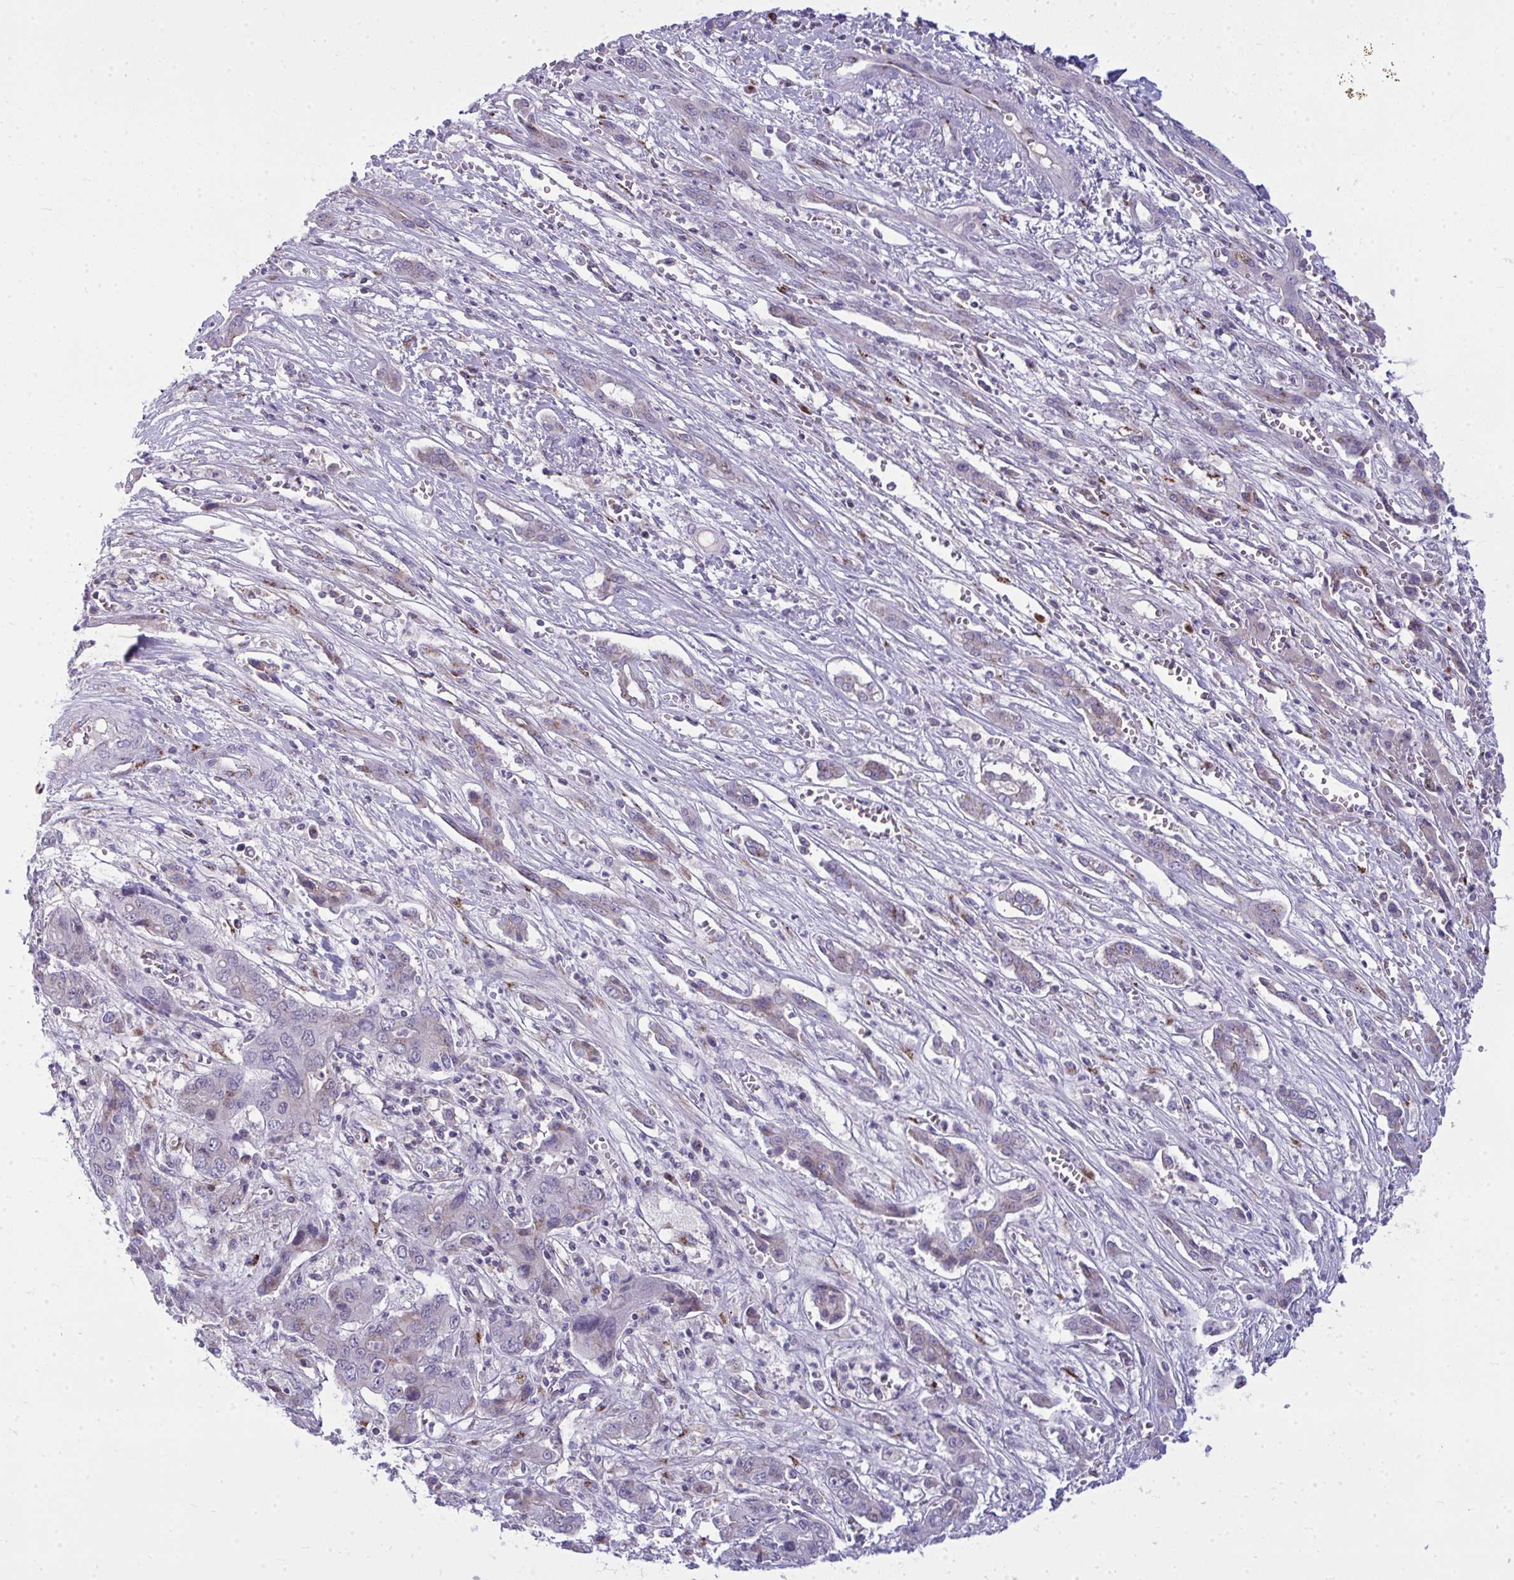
{"staining": {"intensity": "weak", "quantity": "<25%", "location": "cytoplasmic/membranous"}, "tissue": "liver cancer", "cell_type": "Tumor cells", "image_type": "cancer", "snomed": [{"axis": "morphology", "description": "Cholangiocarcinoma"}, {"axis": "topography", "description": "Liver"}], "caption": "Liver cholangiocarcinoma was stained to show a protein in brown. There is no significant positivity in tumor cells. (DAB (3,3'-diaminobenzidine) IHC visualized using brightfield microscopy, high magnification).", "gene": "DTX4", "patient": {"sex": "male", "age": 67}}